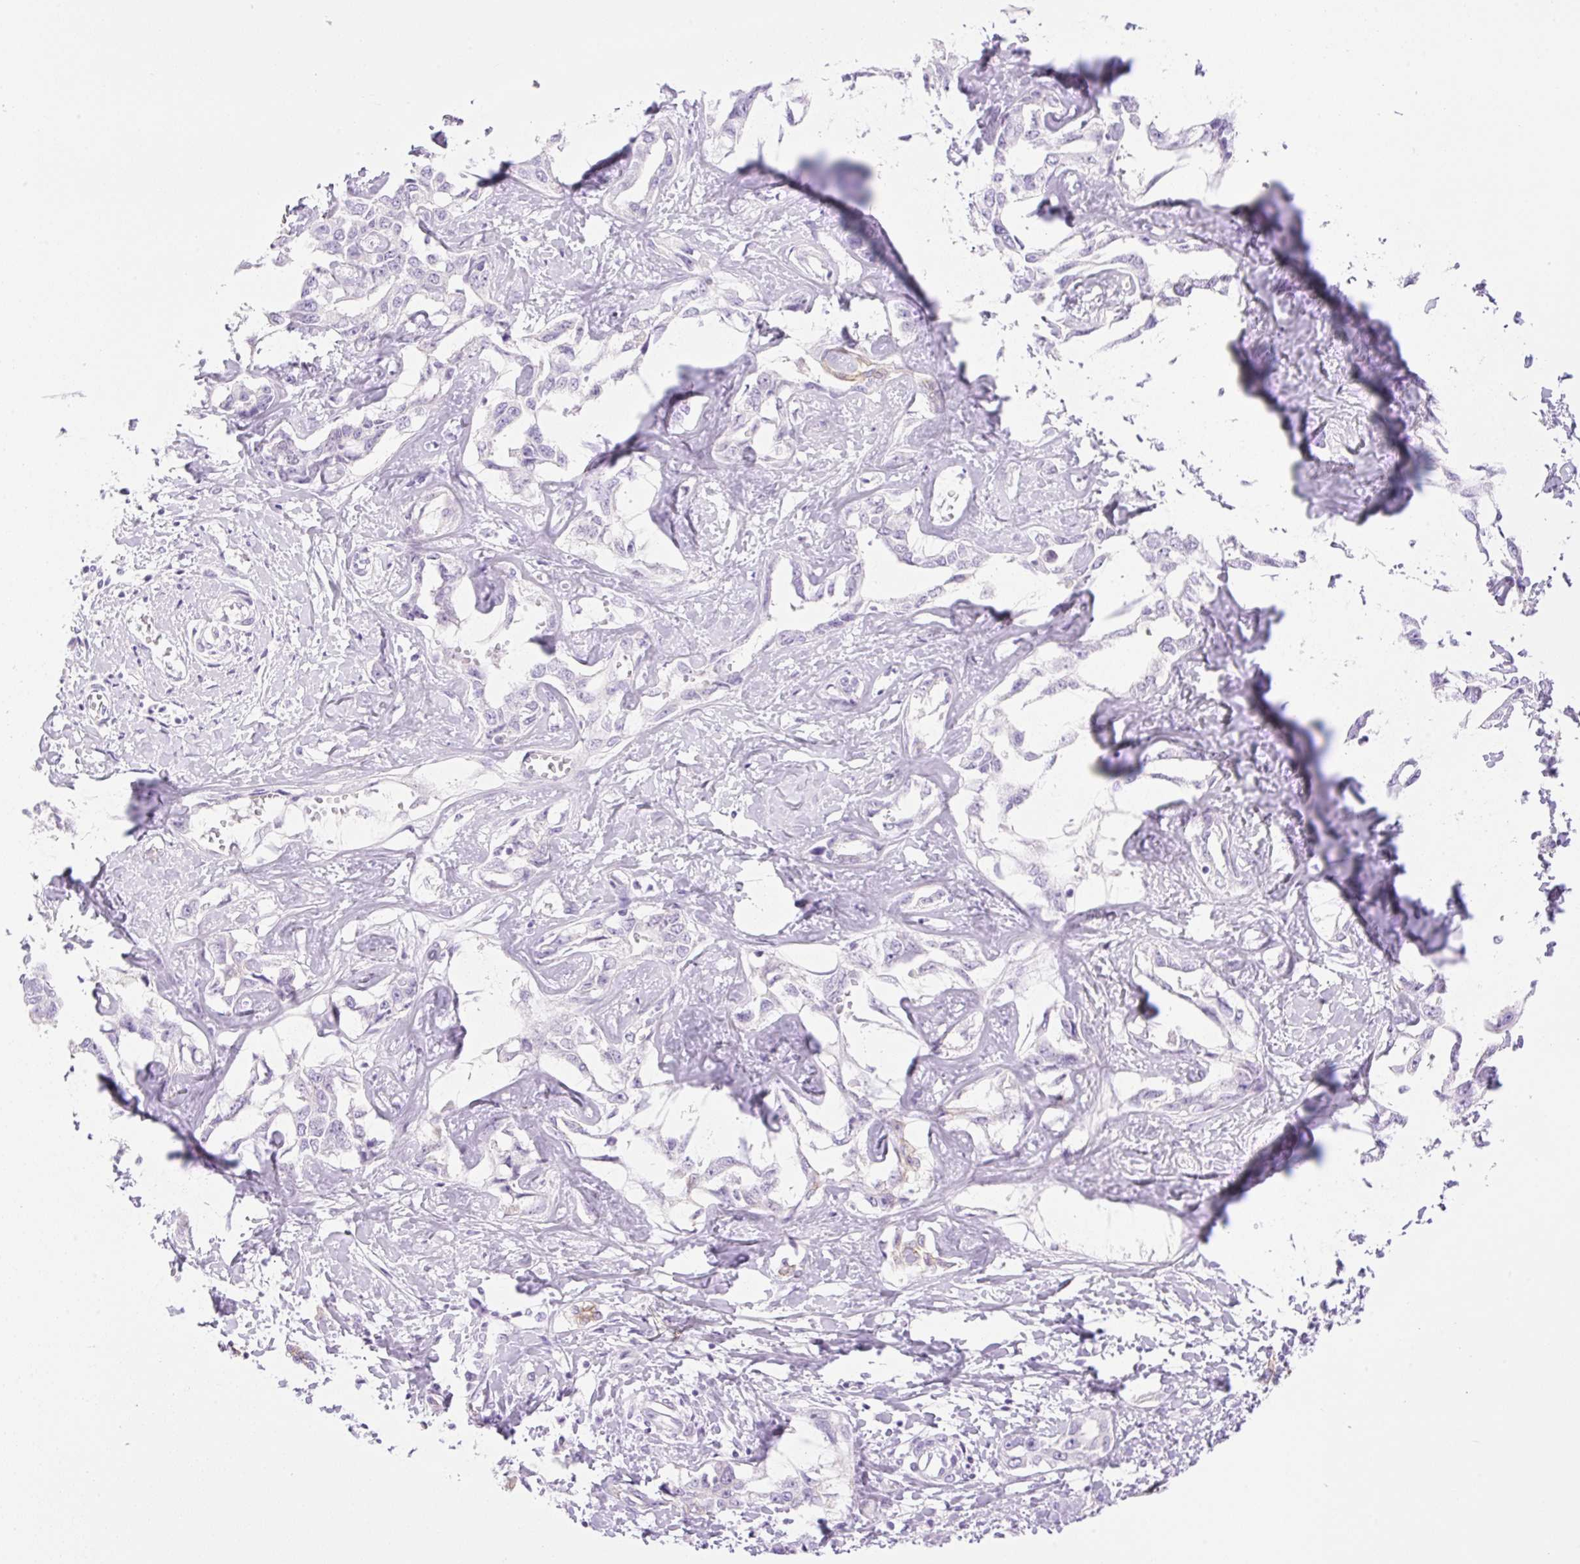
{"staining": {"intensity": "negative", "quantity": "none", "location": "none"}, "tissue": "liver cancer", "cell_type": "Tumor cells", "image_type": "cancer", "snomed": [{"axis": "morphology", "description": "Cholangiocarcinoma"}, {"axis": "topography", "description": "Liver"}], "caption": "Immunohistochemistry image of neoplastic tissue: liver cancer stained with DAB exhibits no significant protein expression in tumor cells.", "gene": "PALM3", "patient": {"sex": "male", "age": 59}}